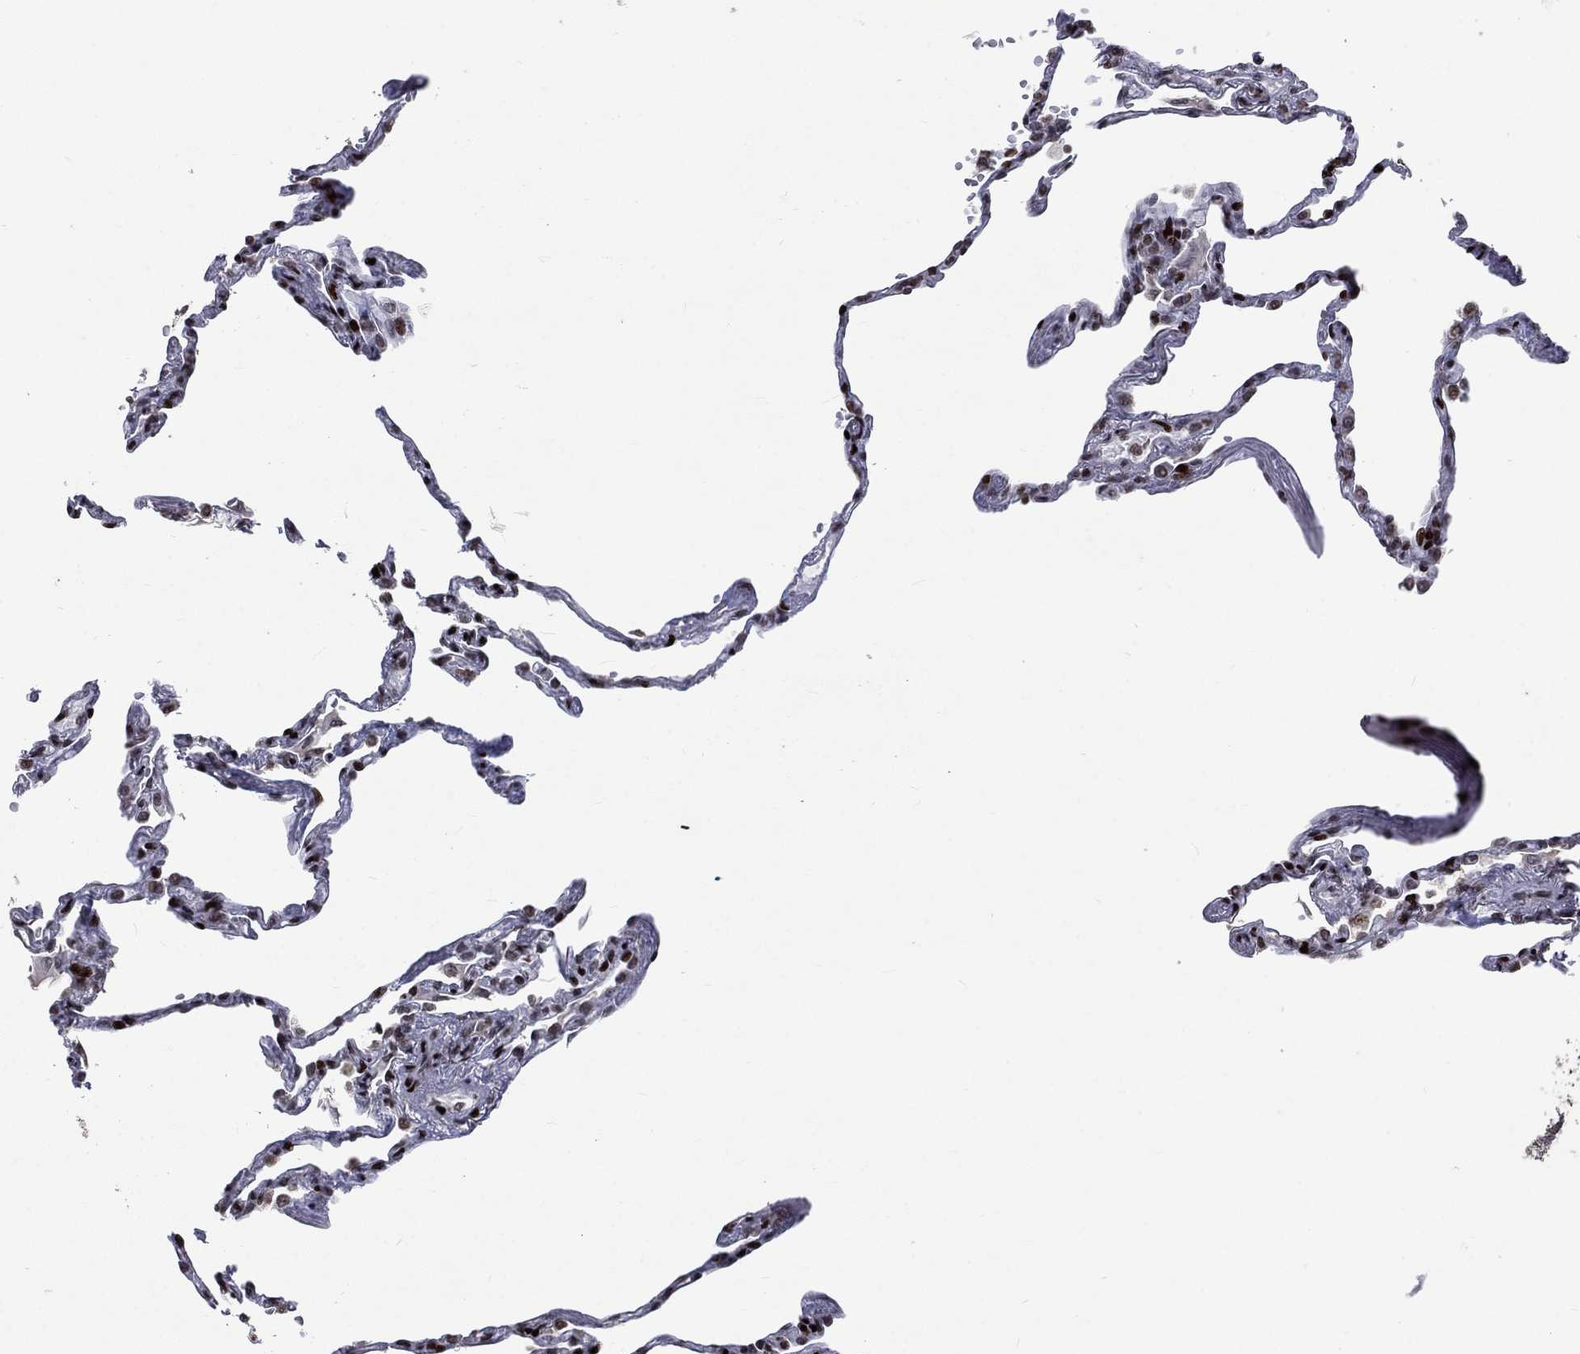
{"staining": {"intensity": "strong", "quantity": "25%-75%", "location": "nuclear"}, "tissue": "lung", "cell_type": "Alveolar cells", "image_type": "normal", "snomed": [{"axis": "morphology", "description": "Normal tissue, NOS"}, {"axis": "topography", "description": "Lung"}], "caption": "Immunohistochemical staining of benign human lung exhibits strong nuclear protein expression in about 25%-75% of alveolar cells.", "gene": "SRSF3", "patient": {"sex": "male", "age": 78}}